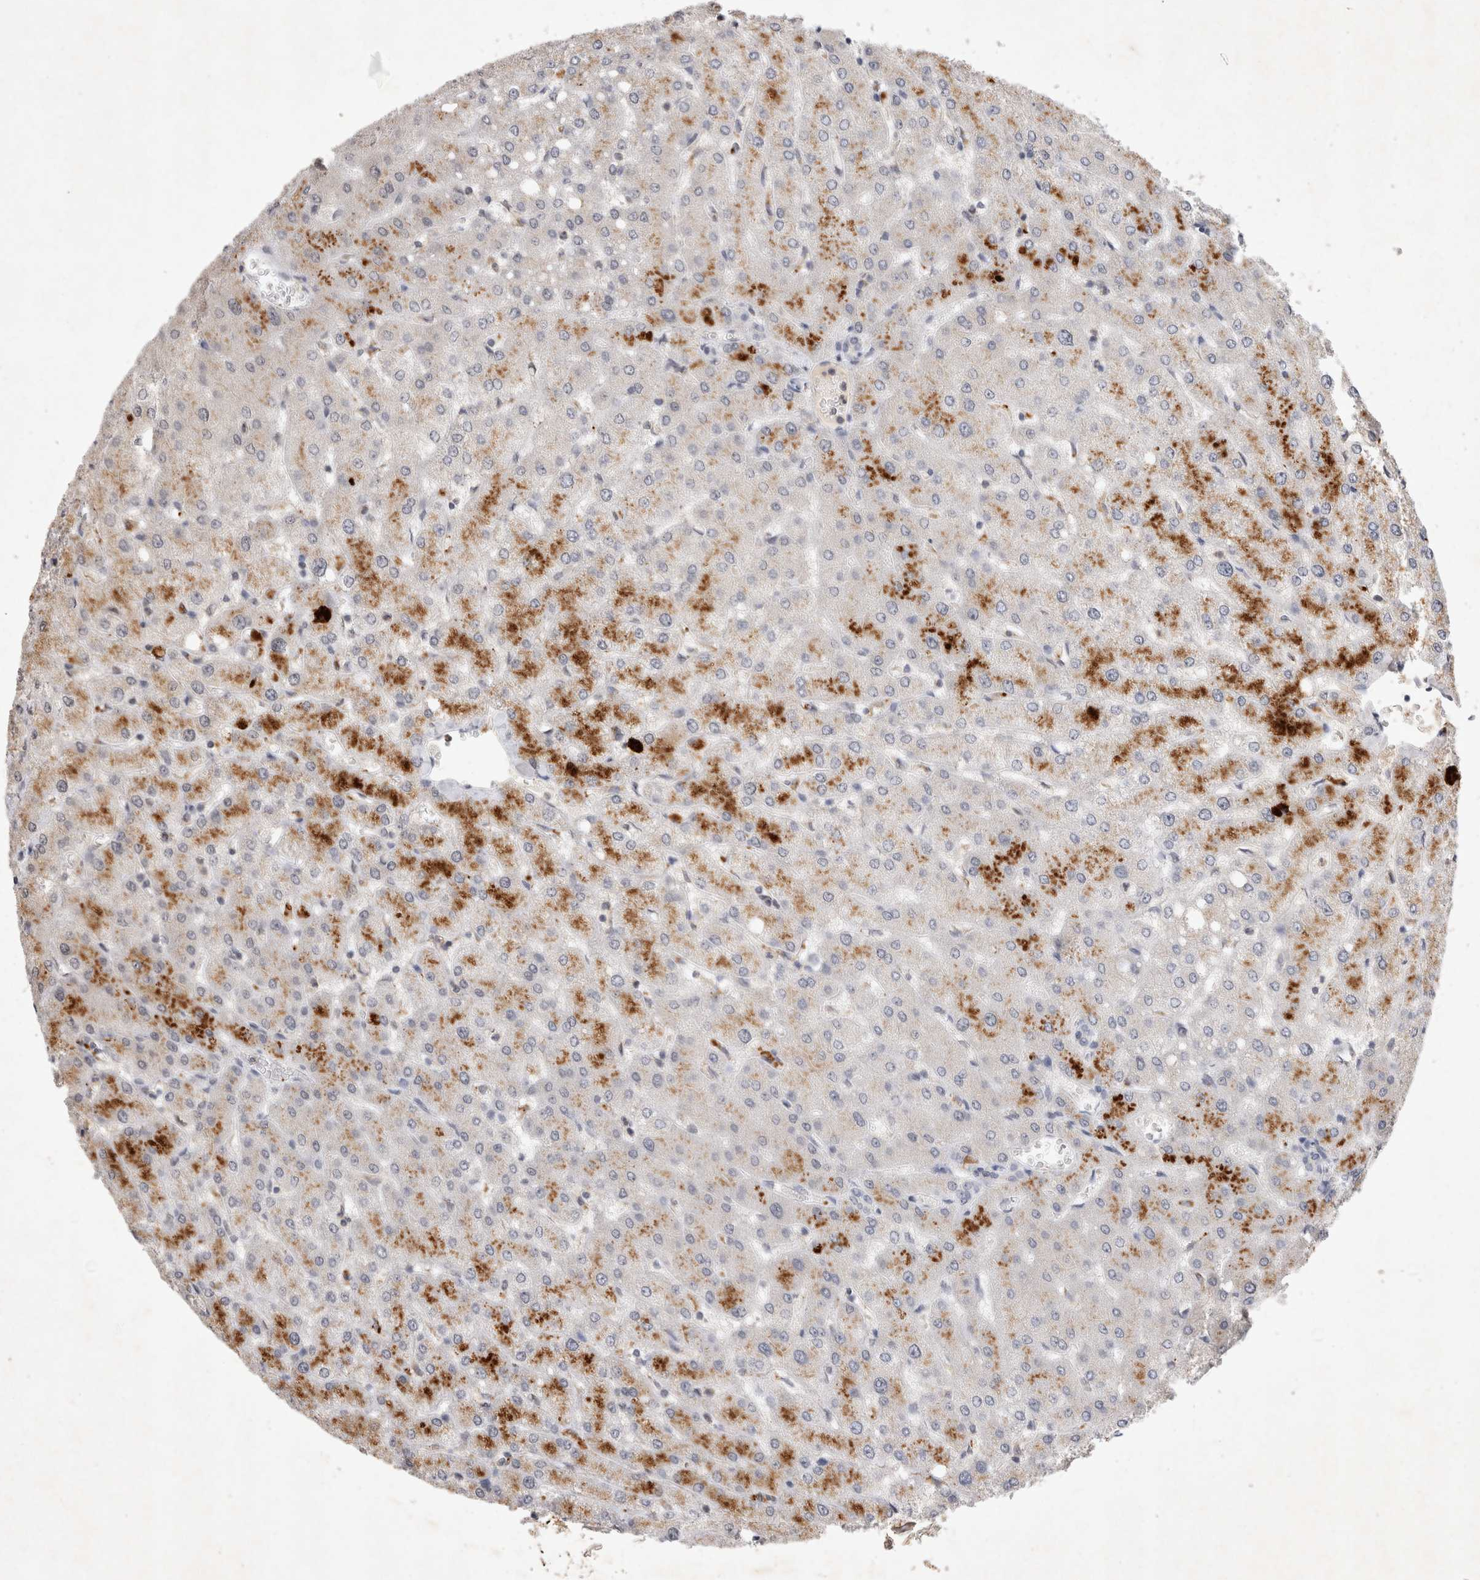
{"staining": {"intensity": "negative", "quantity": "none", "location": "none"}, "tissue": "liver", "cell_type": "Cholangiocytes", "image_type": "normal", "snomed": [{"axis": "morphology", "description": "Normal tissue, NOS"}, {"axis": "topography", "description": "Liver"}], "caption": "DAB (3,3'-diaminobenzidine) immunohistochemical staining of unremarkable liver shows no significant staining in cholangiocytes. The staining was performed using DAB (3,3'-diaminobenzidine) to visualize the protein expression in brown, while the nuclei were stained in blue with hematoxylin (Magnification: 20x).", "gene": "XRCC5", "patient": {"sex": "female", "age": 54}}